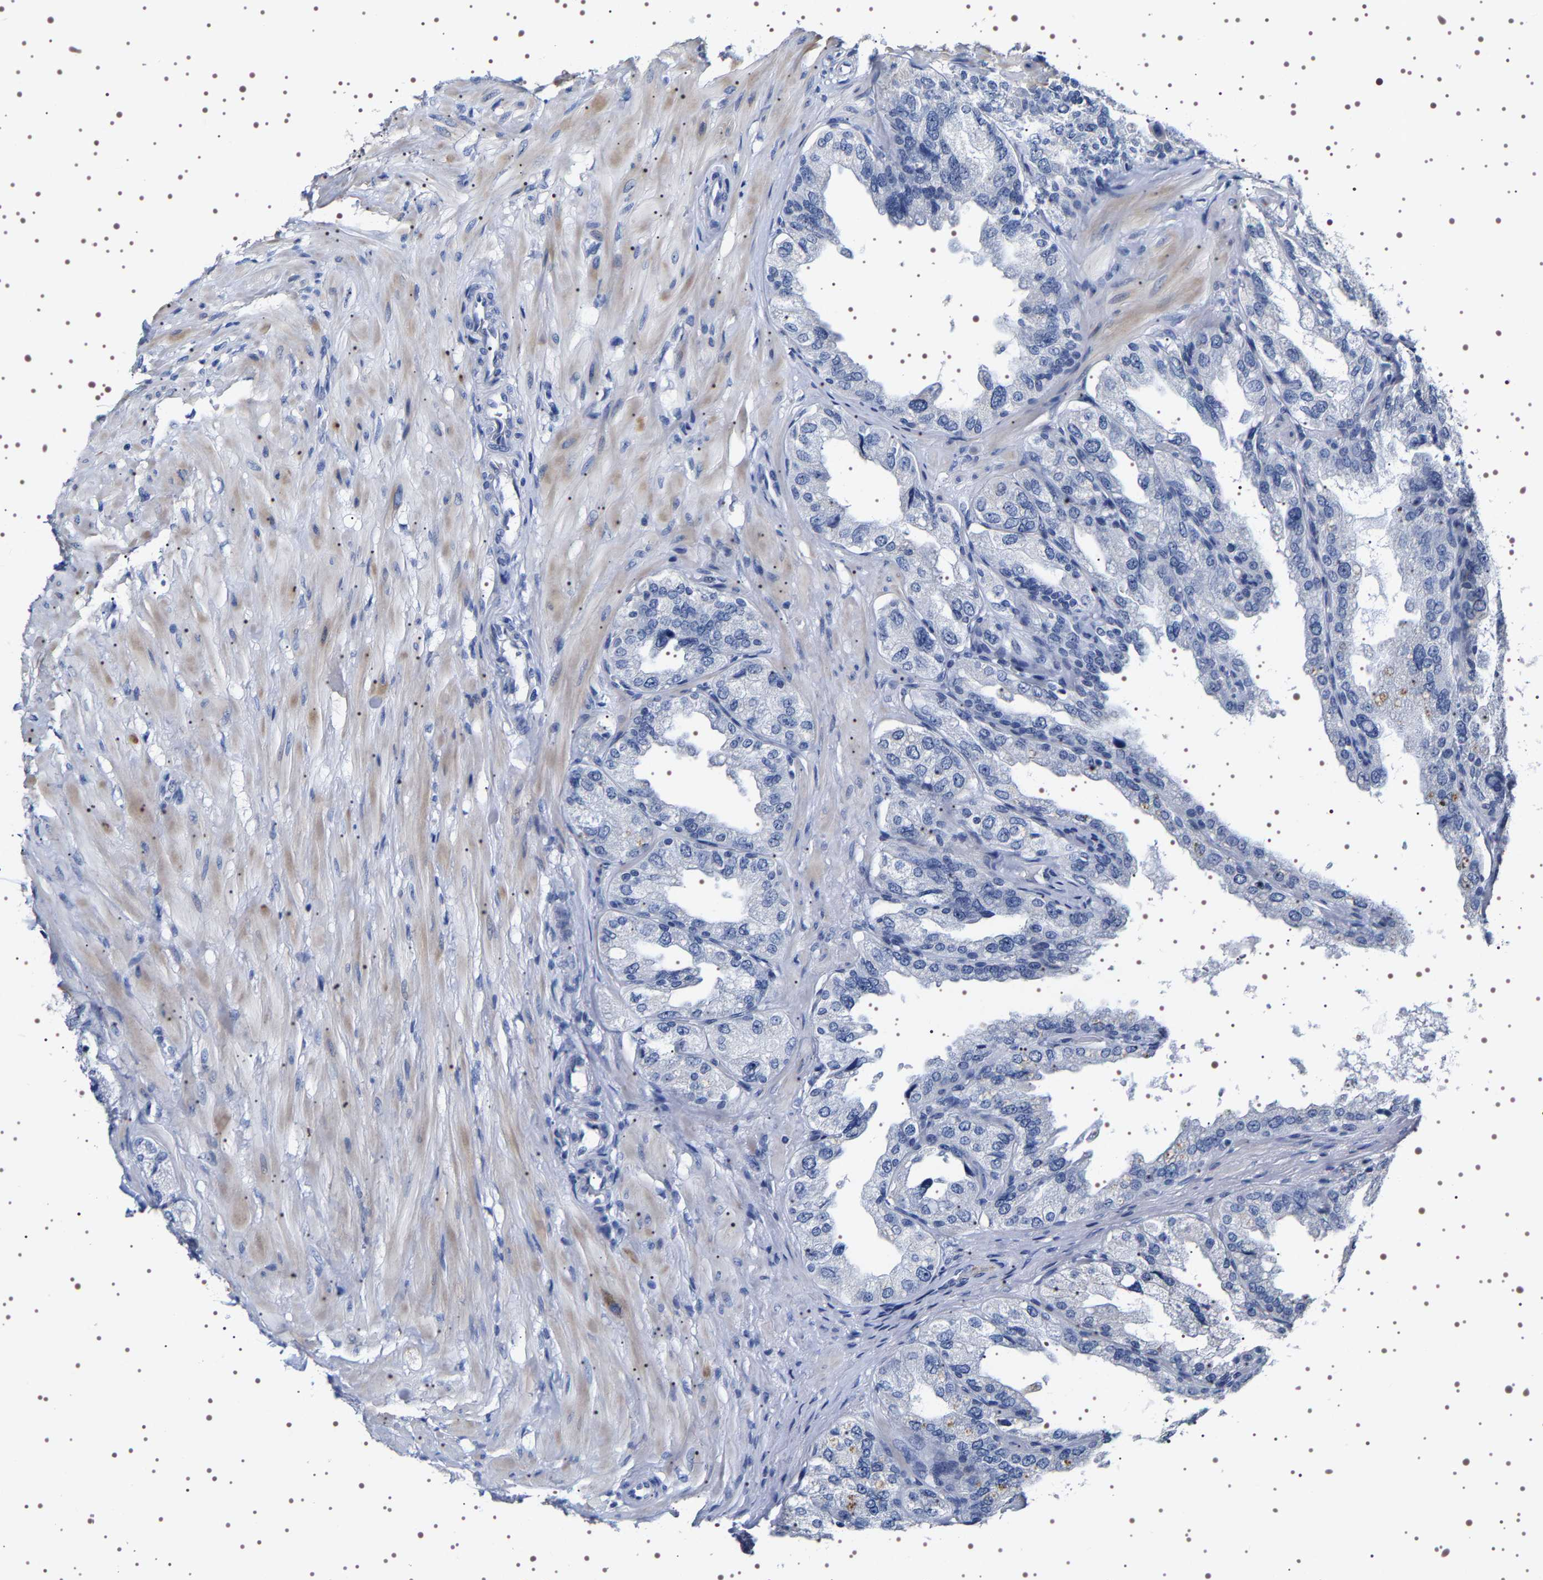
{"staining": {"intensity": "negative", "quantity": "none", "location": "none"}, "tissue": "seminal vesicle", "cell_type": "Glandular cells", "image_type": "normal", "snomed": [{"axis": "morphology", "description": "Normal tissue, NOS"}, {"axis": "topography", "description": "Seminal veicle"}], "caption": "Glandular cells are negative for protein expression in unremarkable human seminal vesicle. The staining was performed using DAB to visualize the protein expression in brown, while the nuclei were stained in blue with hematoxylin (Magnification: 20x).", "gene": "UBQLN3", "patient": {"sex": "male", "age": 68}}